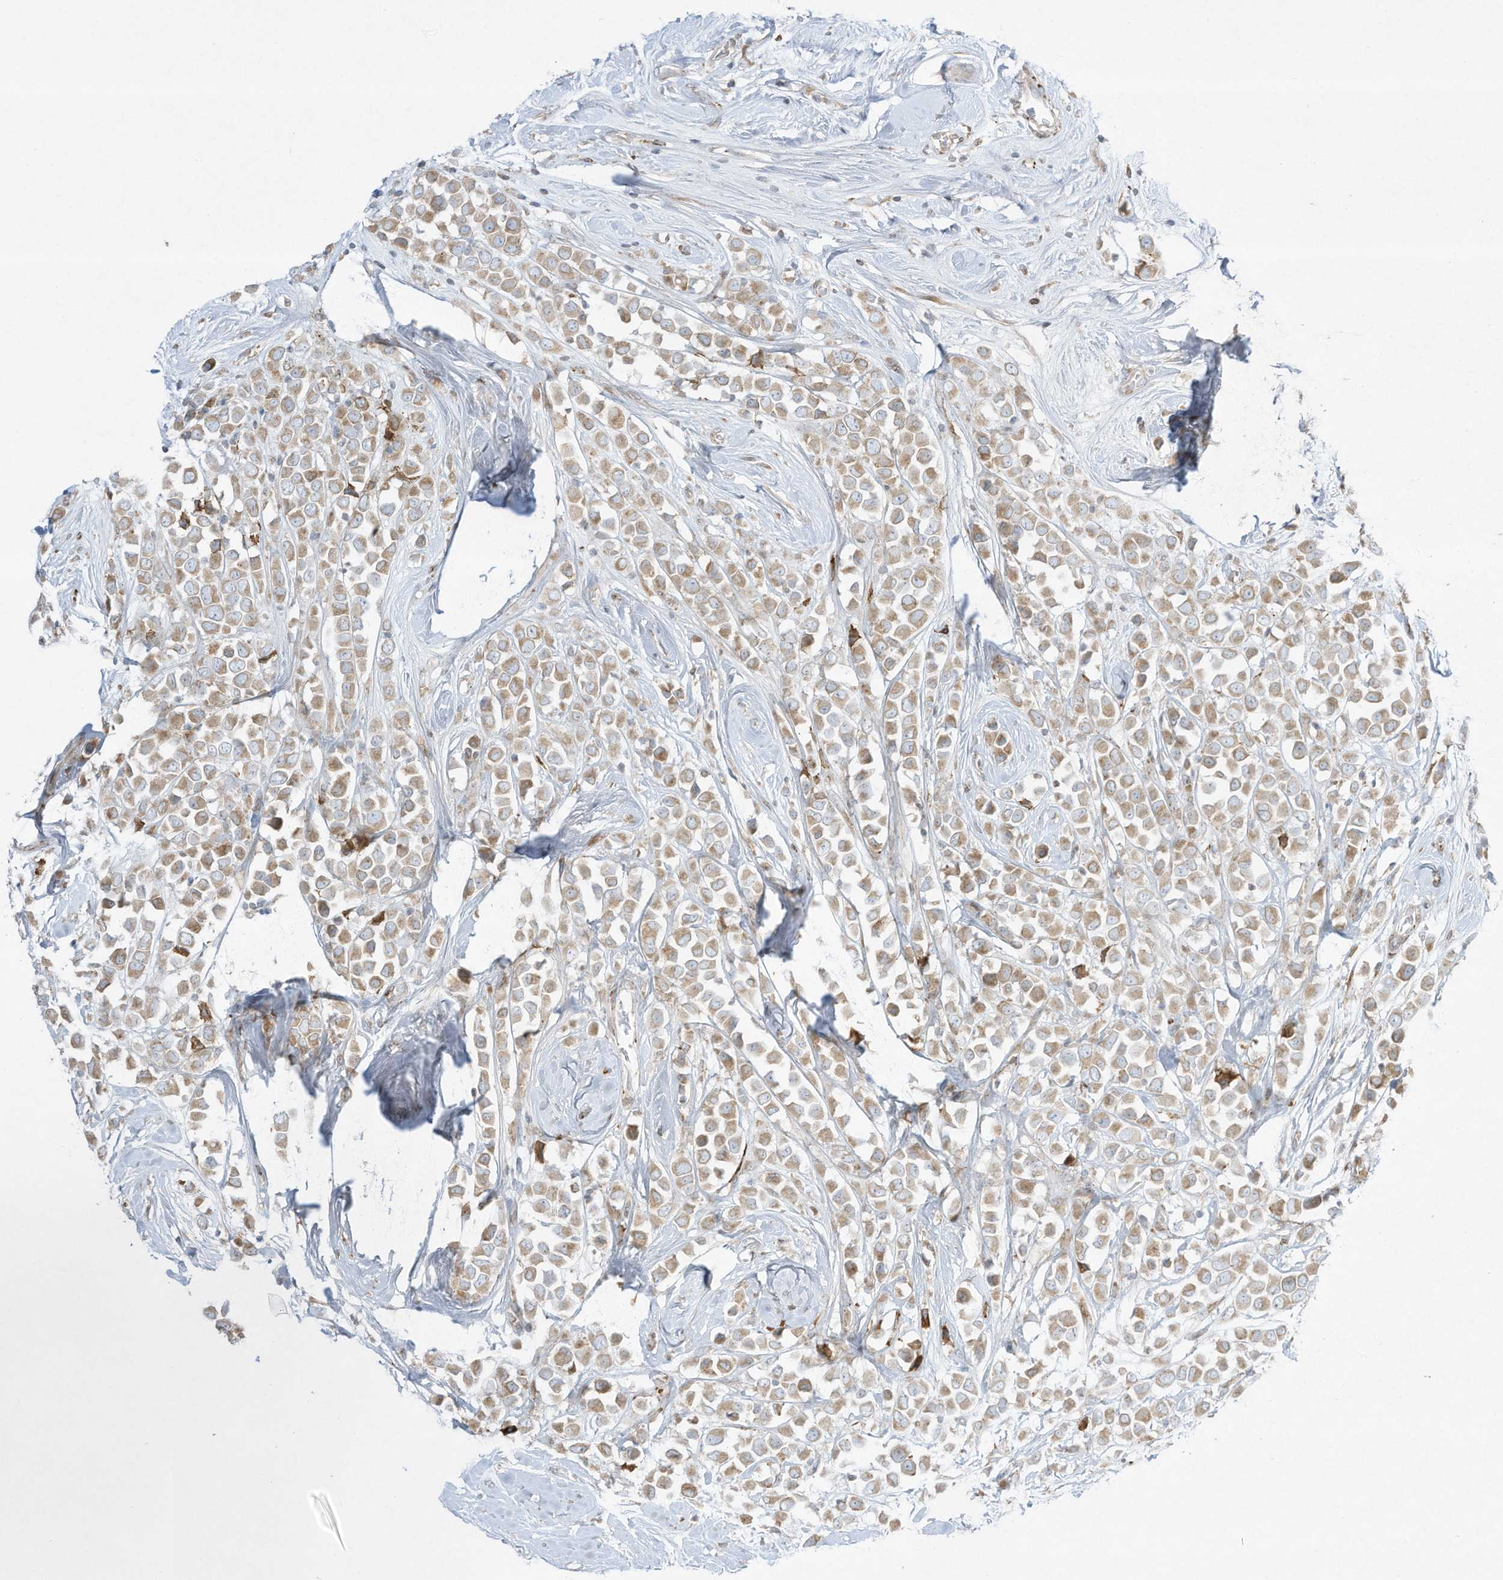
{"staining": {"intensity": "weak", "quantity": ">75%", "location": "cytoplasmic/membranous"}, "tissue": "breast cancer", "cell_type": "Tumor cells", "image_type": "cancer", "snomed": [{"axis": "morphology", "description": "Duct carcinoma"}, {"axis": "topography", "description": "Breast"}], "caption": "The photomicrograph demonstrates staining of infiltrating ductal carcinoma (breast), revealing weak cytoplasmic/membranous protein staining (brown color) within tumor cells.", "gene": "PTK6", "patient": {"sex": "female", "age": 61}}